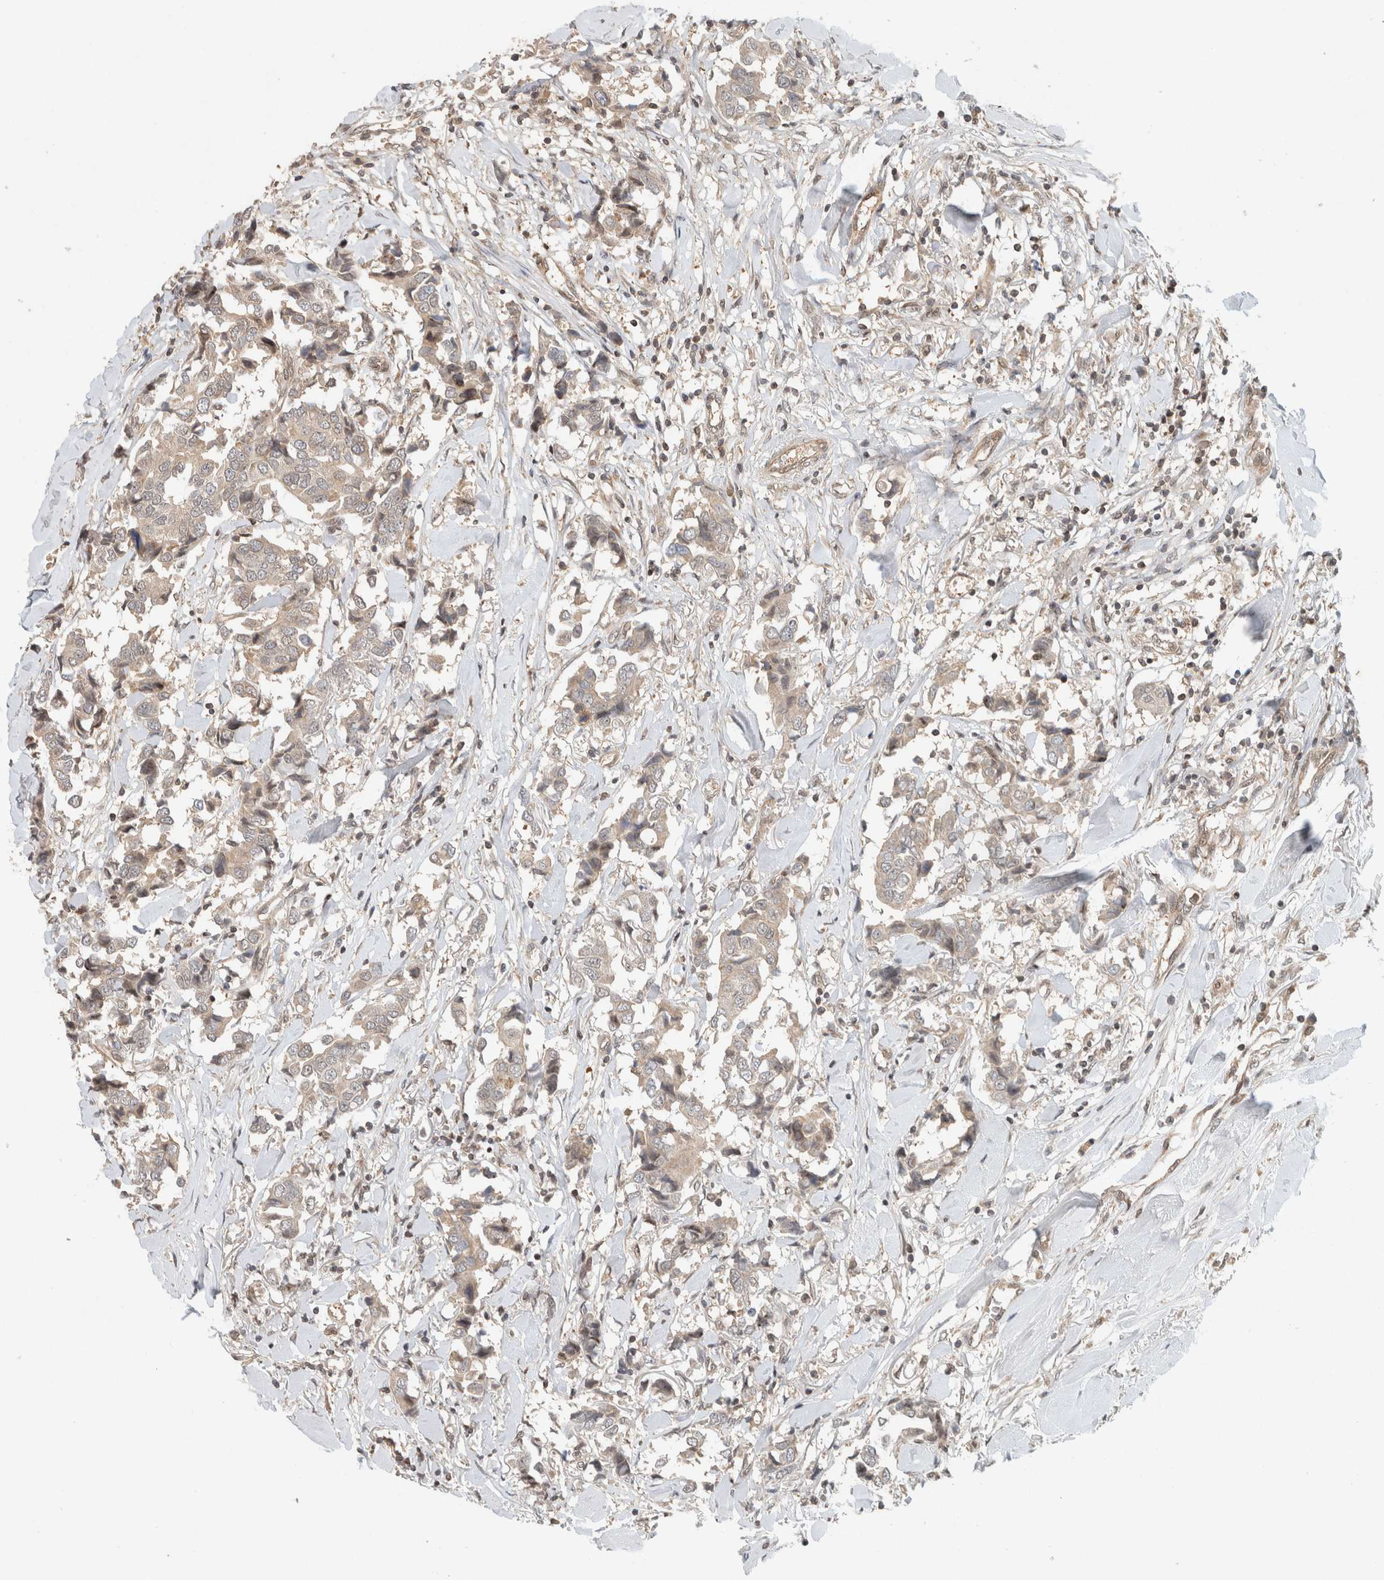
{"staining": {"intensity": "negative", "quantity": "none", "location": "none"}, "tissue": "breast cancer", "cell_type": "Tumor cells", "image_type": "cancer", "snomed": [{"axis": "morphology", "description": "Duct carcinoma"}, {"axis": "topography", "description": "Breast"}], "caption": "Micrograph shows no significant protein staining in tumor cells of breast cancer. Nuclei are stained in blue.", "gene": "CAAP1", "patient": {"sex": "female", "age": 80}}